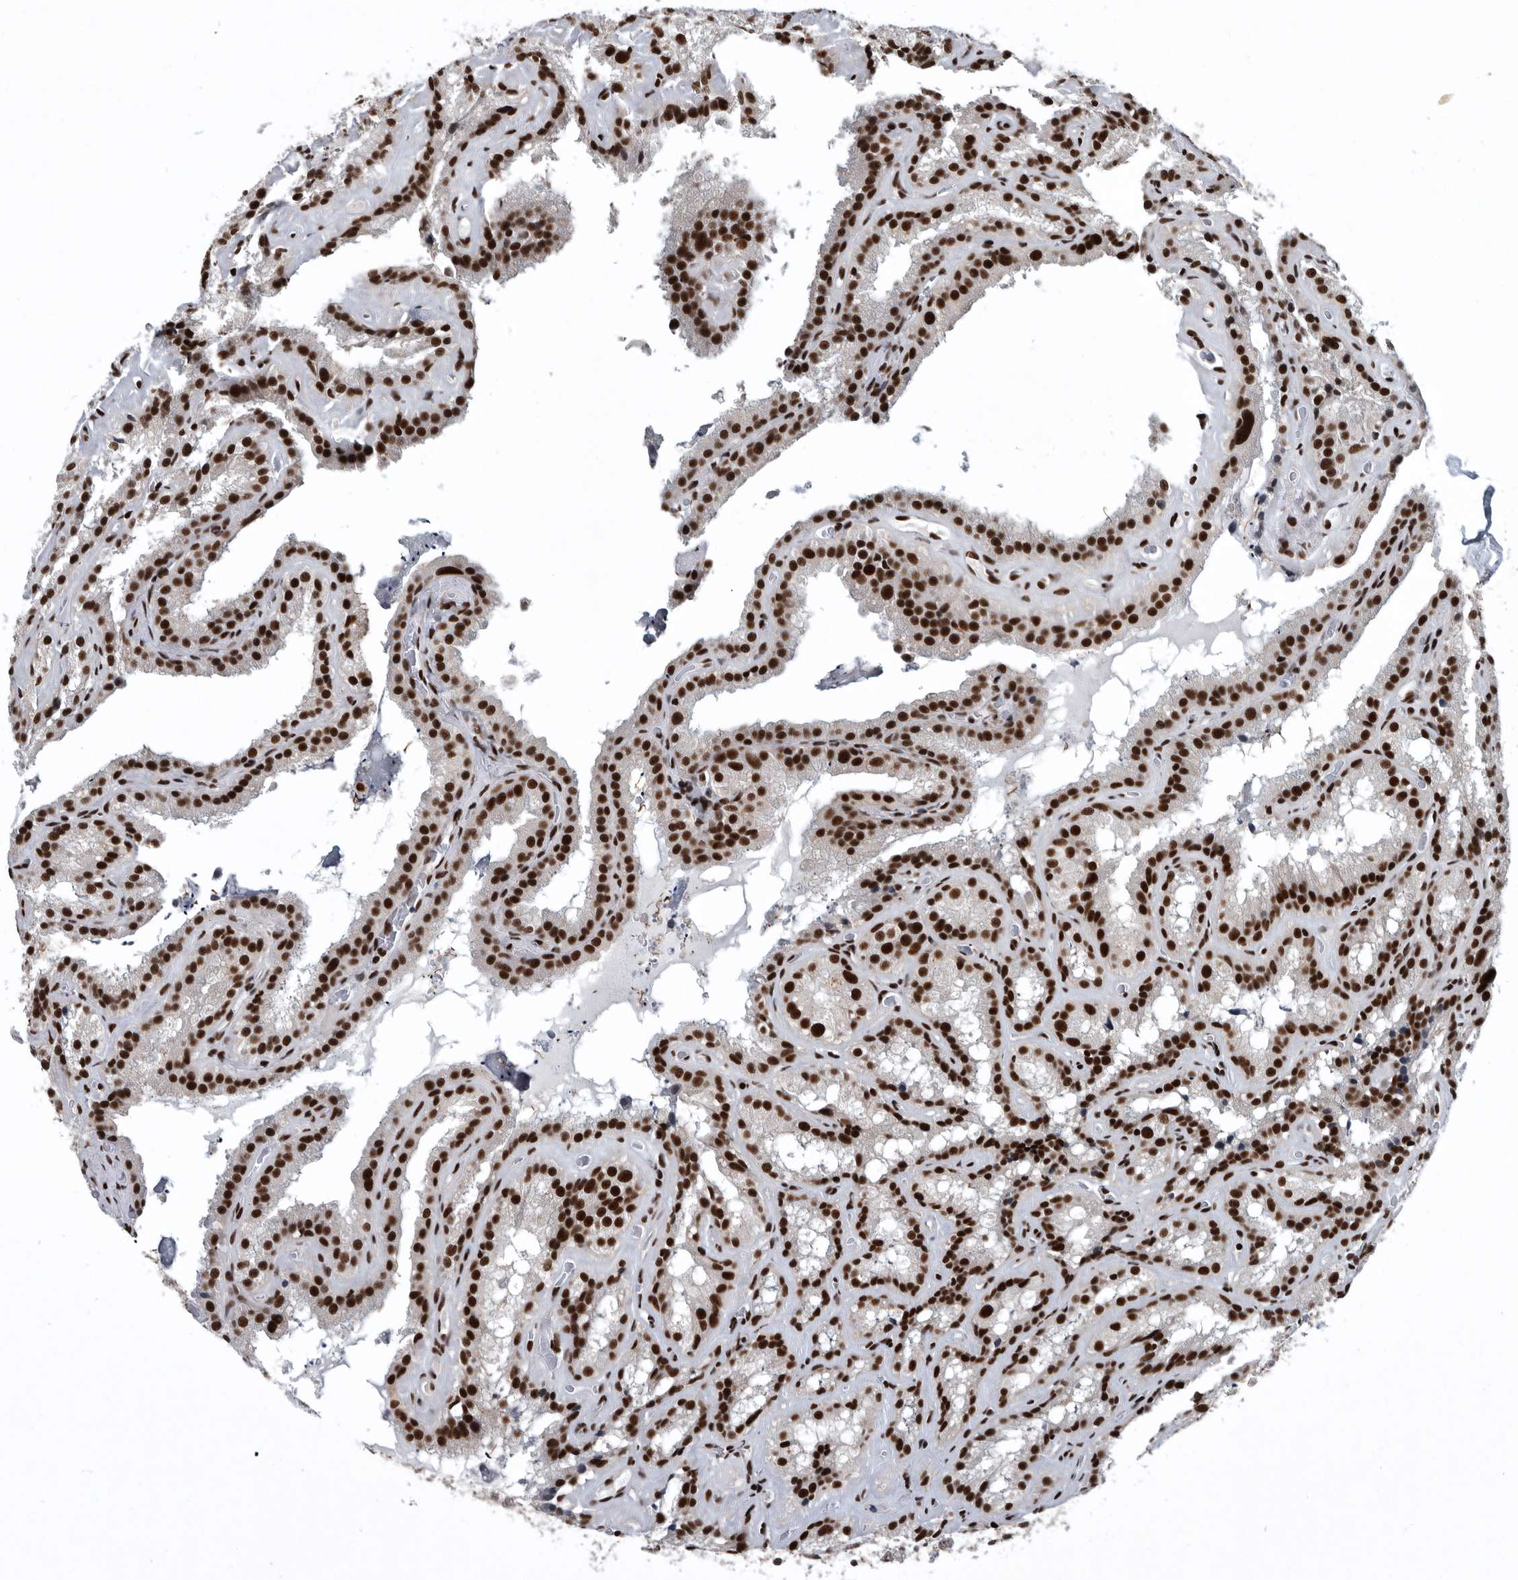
{"staining": {"intensity": "strong", "quantity": ">75%", "location": "nuclear"}, "tissue": "seminal vesicle", "cell_type": "Glandular cells", "image_type": "normal", "snomed": [{"axis": "morphology", "description": "Normal tissue, NOS"}, {"axis": "topography", "description": "Prostate"}, {"axis": "topography", "description": "Seminal veicle"}], "caption": "Seminal vesicle stained with a brown dye reveals strong nuclear positive expression in about >75% of glandular cells.", "gene": "SENP7", "patient": {"sex": "male", "age": 59}}